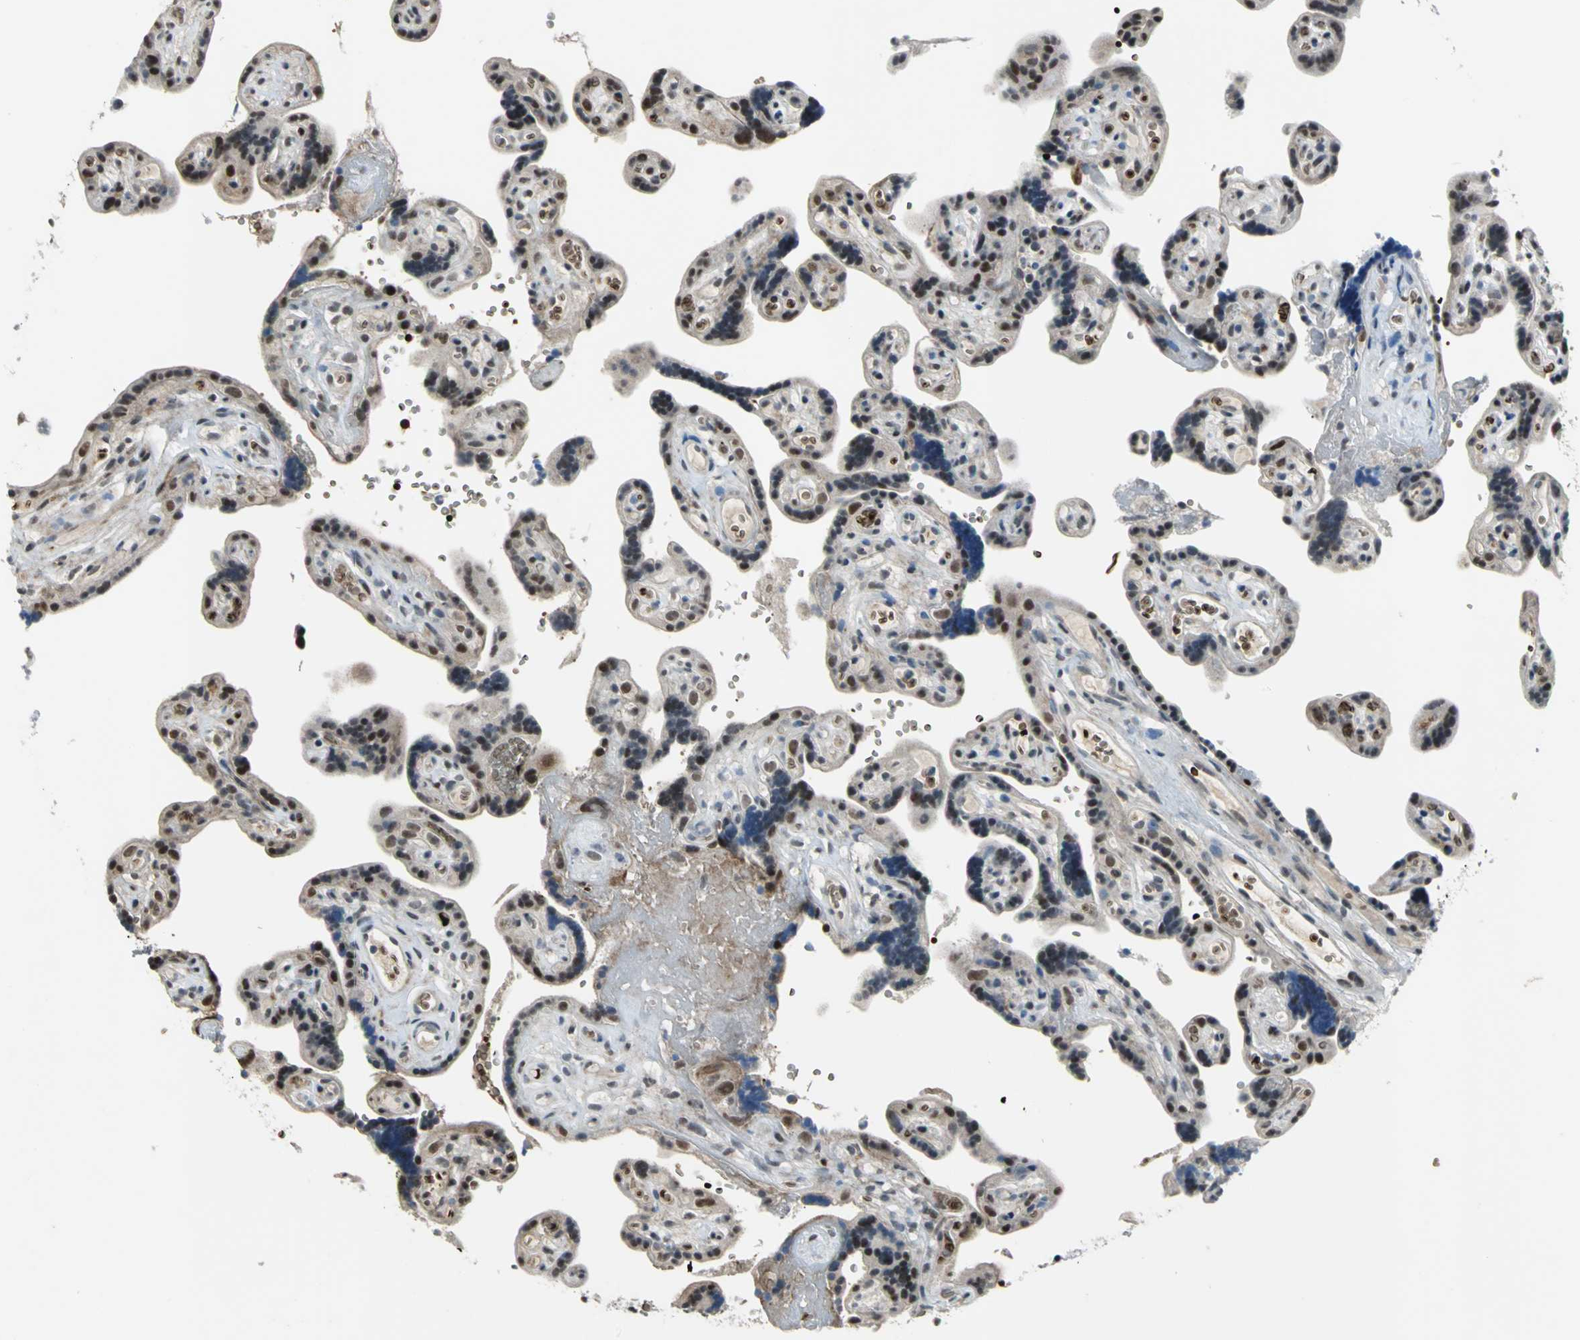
{"staining": {"intensity": "weak", "quantity": "25%-75%", "location": "nuclear"}, "tissue": "placenta", "cell_type": "Decidual cells", "image_type": "normal", "snomed": [{"axis": "morphology", "description": "Normal tissue, NOS"}, {"axis": "topography", "description": "Placenta"}], "caption": "Weak nuclear expression for a protein is seen in about 25%-75% of decidual cells of benign placenta using immunohistochemistry.", "gene": "GLI3", "patient": {"sex": "female", "age": 30}}